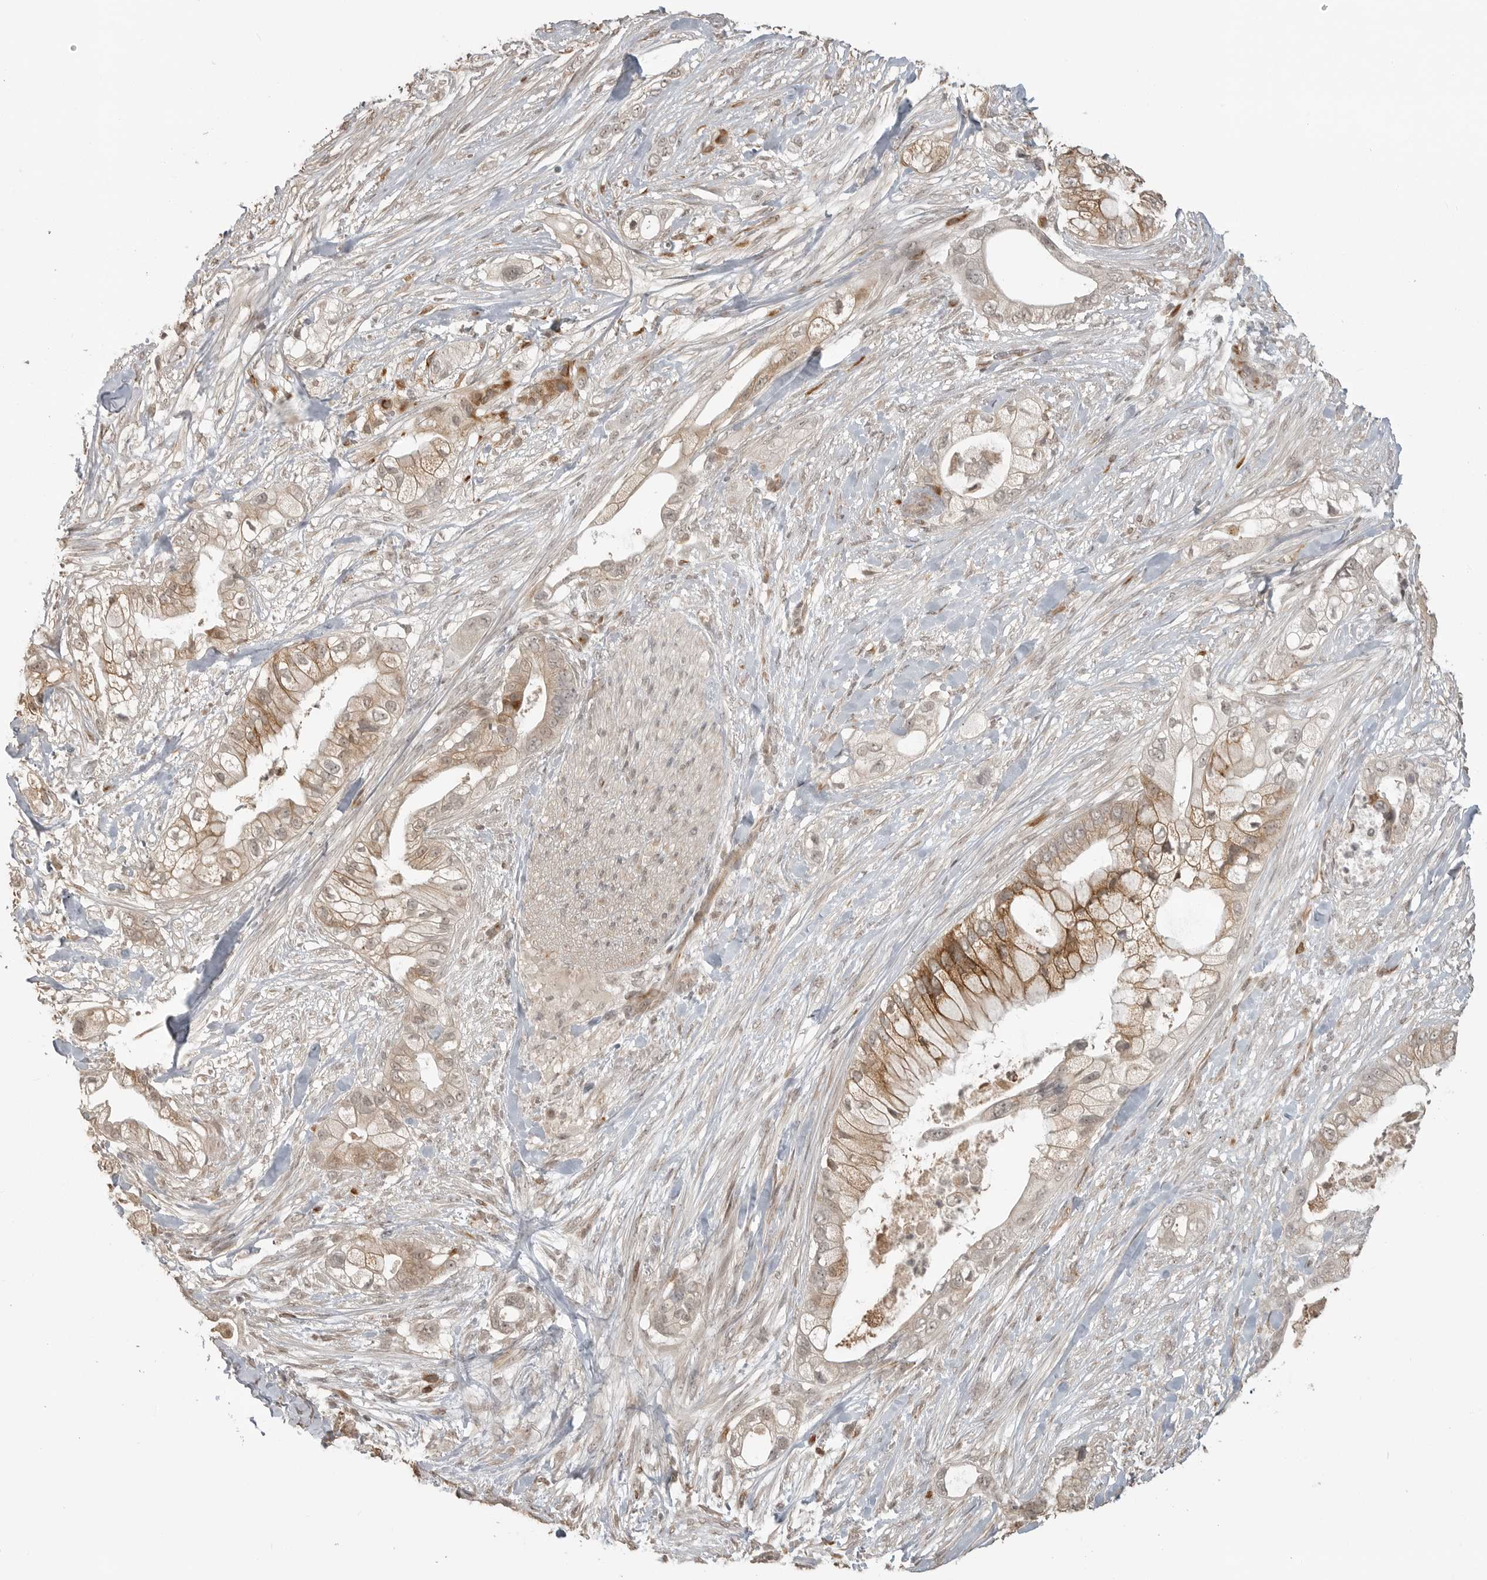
{"staining": {"intensity": "moderate", "quantity": "25%-75%", "location": "cytoplasmic/membranous"}, "tissue": "pancreatic cancer", "cell_type": "Tumor cells", "image_type": "cancer", "snomed": [{"axis": "morphology", "description": "Adenocarcinoma, NOS"}, {"axis": "topography", "description": "Pancreas"}], "caption": "Tumor cells reveal moderate cytoplasmic/membranous positivity in approximately 25%-75% of cells in adenocarcinoma (pancreatic).", "gene": "SMG8", "patient": {"sex": "male", "age": 53}}